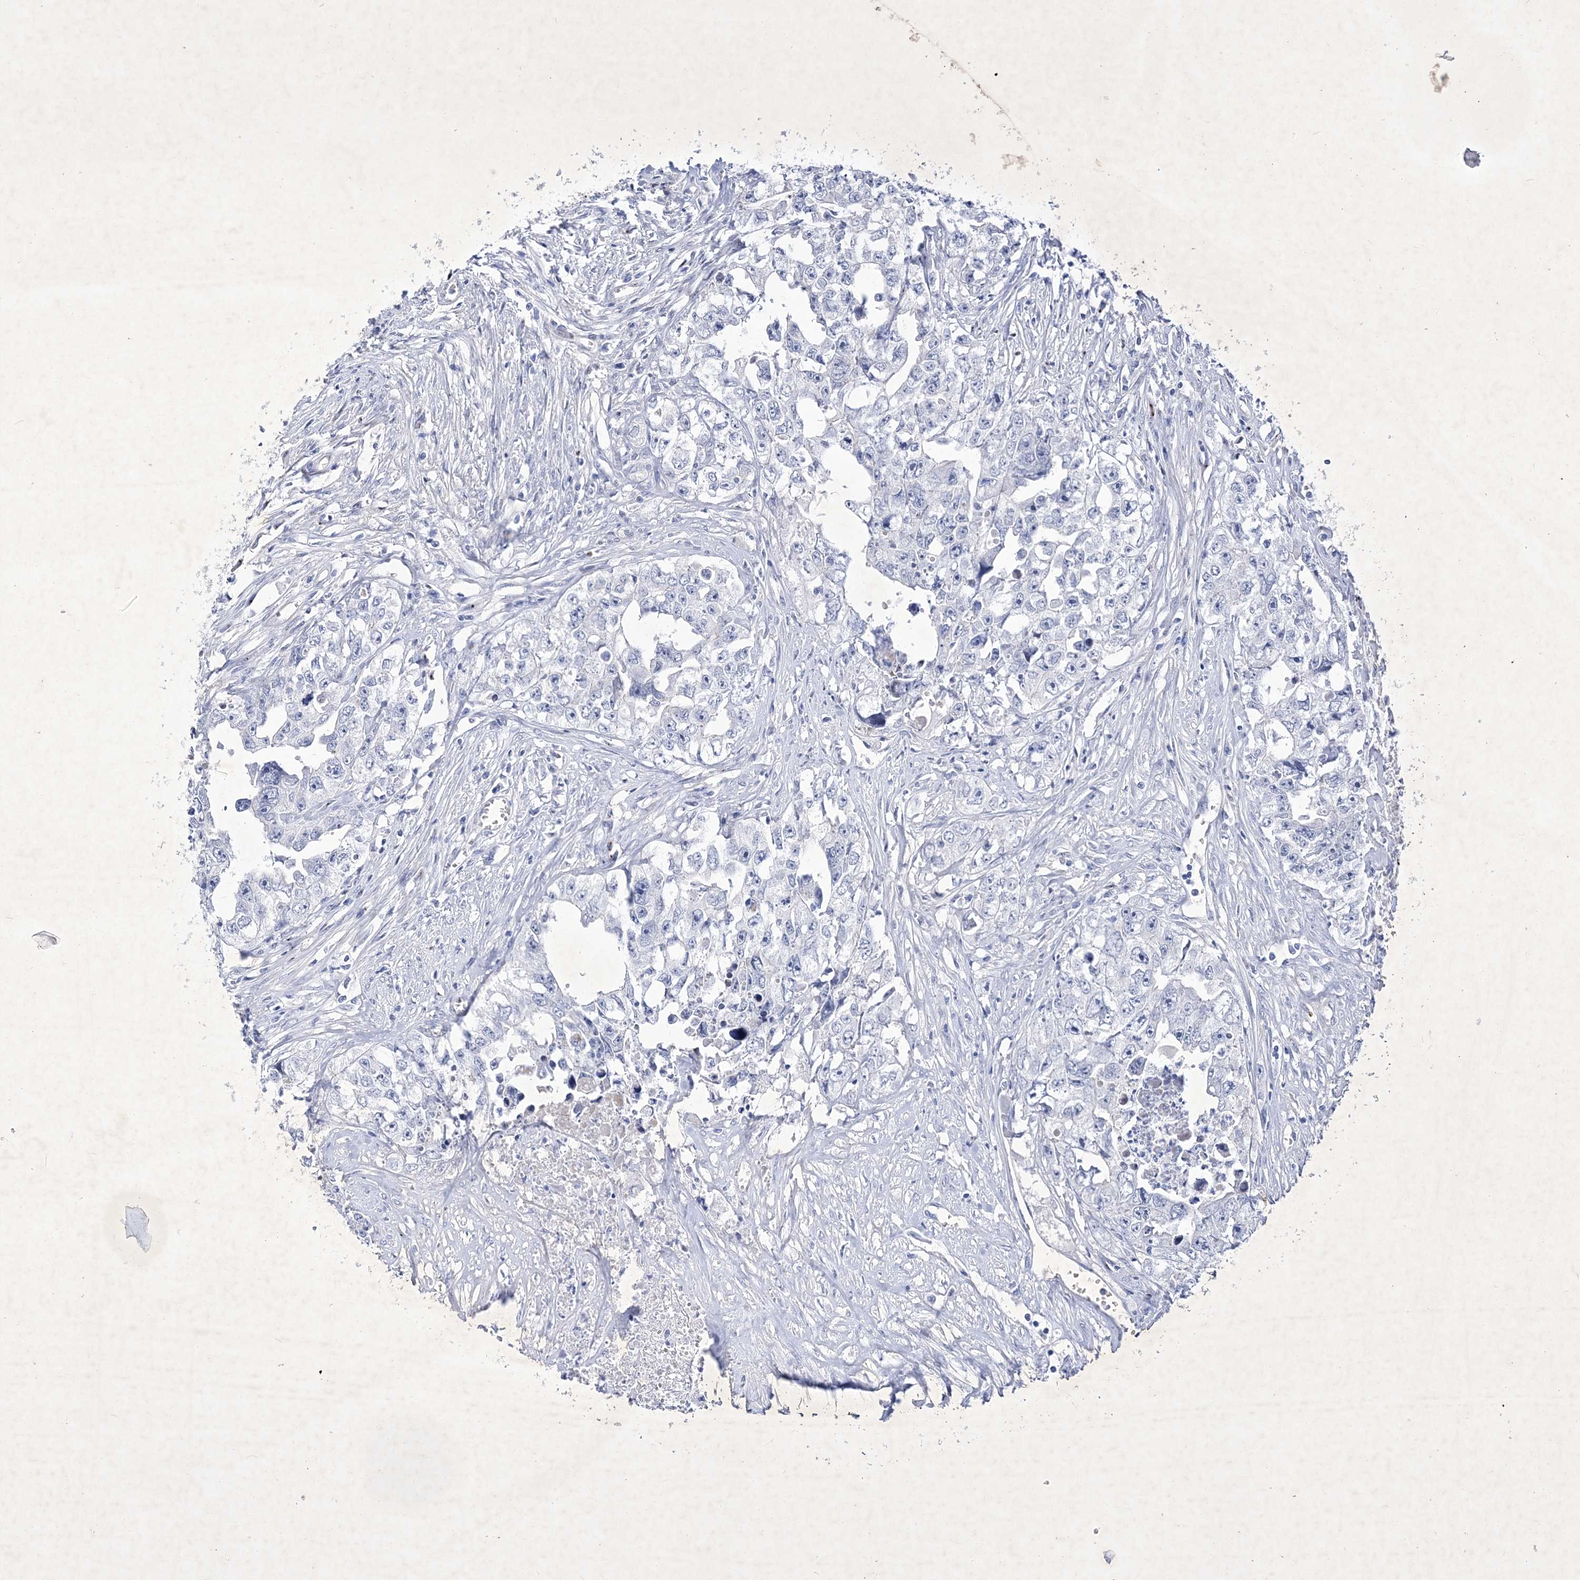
{"staining": {"intensity": "negative", "quantity": "none", "location": "none"}, "tissue": "testis cancer", "cell_type": "Tumor cells", "image_type": "cancer", "snomed": [{"axis": "morphology", "description": "Seminoma, NOS"}, {"axis": "morphology", "description": "Carcinoma, Embryonal, NOS"}, {"axis": "topography", "description": "Testis"}], "caption": "Immunohistochemistry (IHC) photomicrograph of human seminoma (testis) stained for a protein (brown), which displays no positivity in tumor cells.", "gene": "GPN1", "patient": {"sex": "male", "age": 43}}